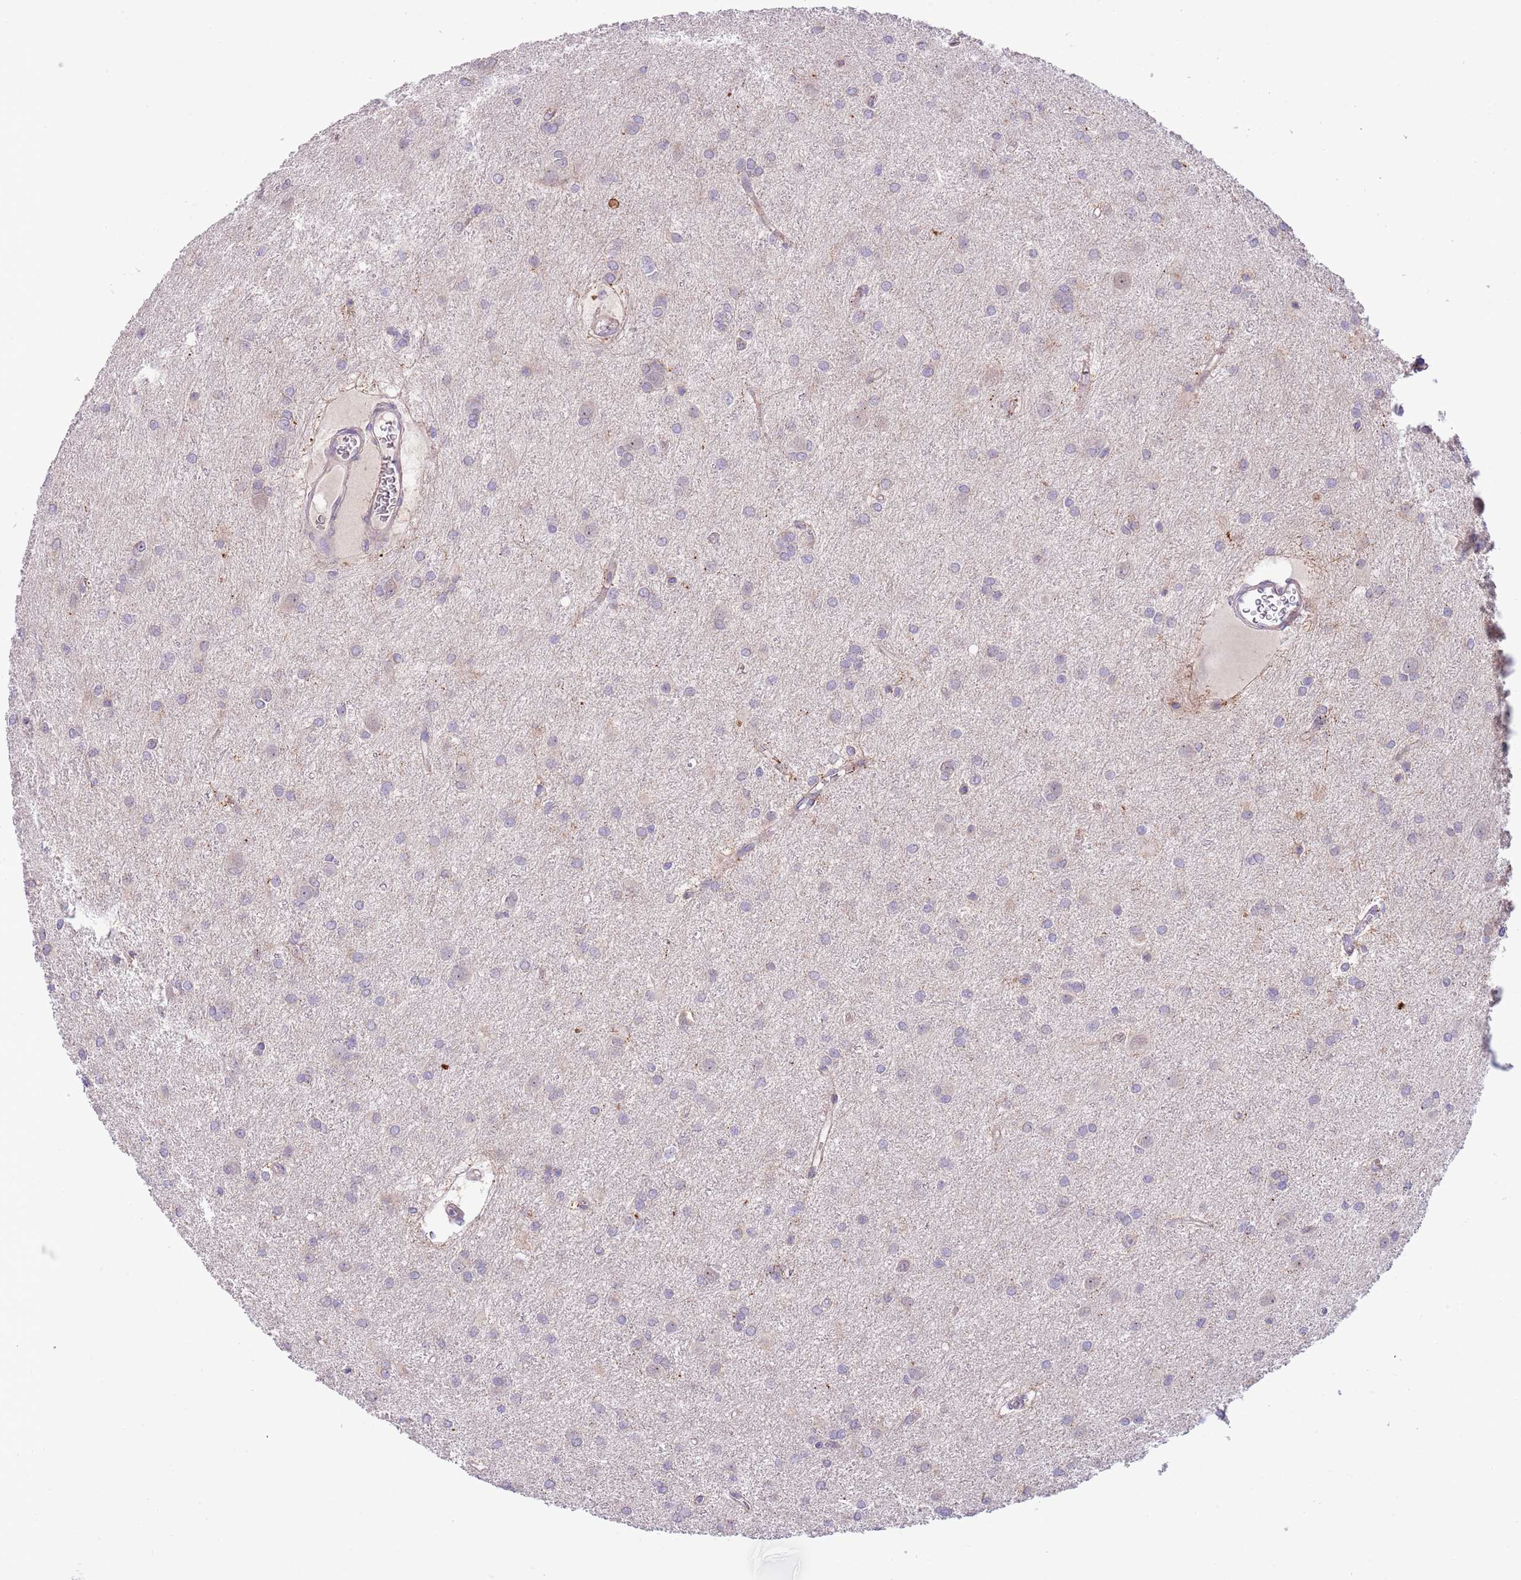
{"staining": {"intensity": "negative", "quantity": "none", "location": "none"}, "tissue": "glioma", "cell_type": "Tumor cells", "image_type": "cancer", "snomed": [{"axis": "morphology", "description": "Glioma, malignant, High grade"}, {"axis": "topography", "description": "Brain"}], "caption": "Human malignant high-grade glioma stained for a protein using immunohistochemistry reveals no expression in tumor cells.", "gene": "AP1S2", "patient": {"sex": "female", "age": 50}}